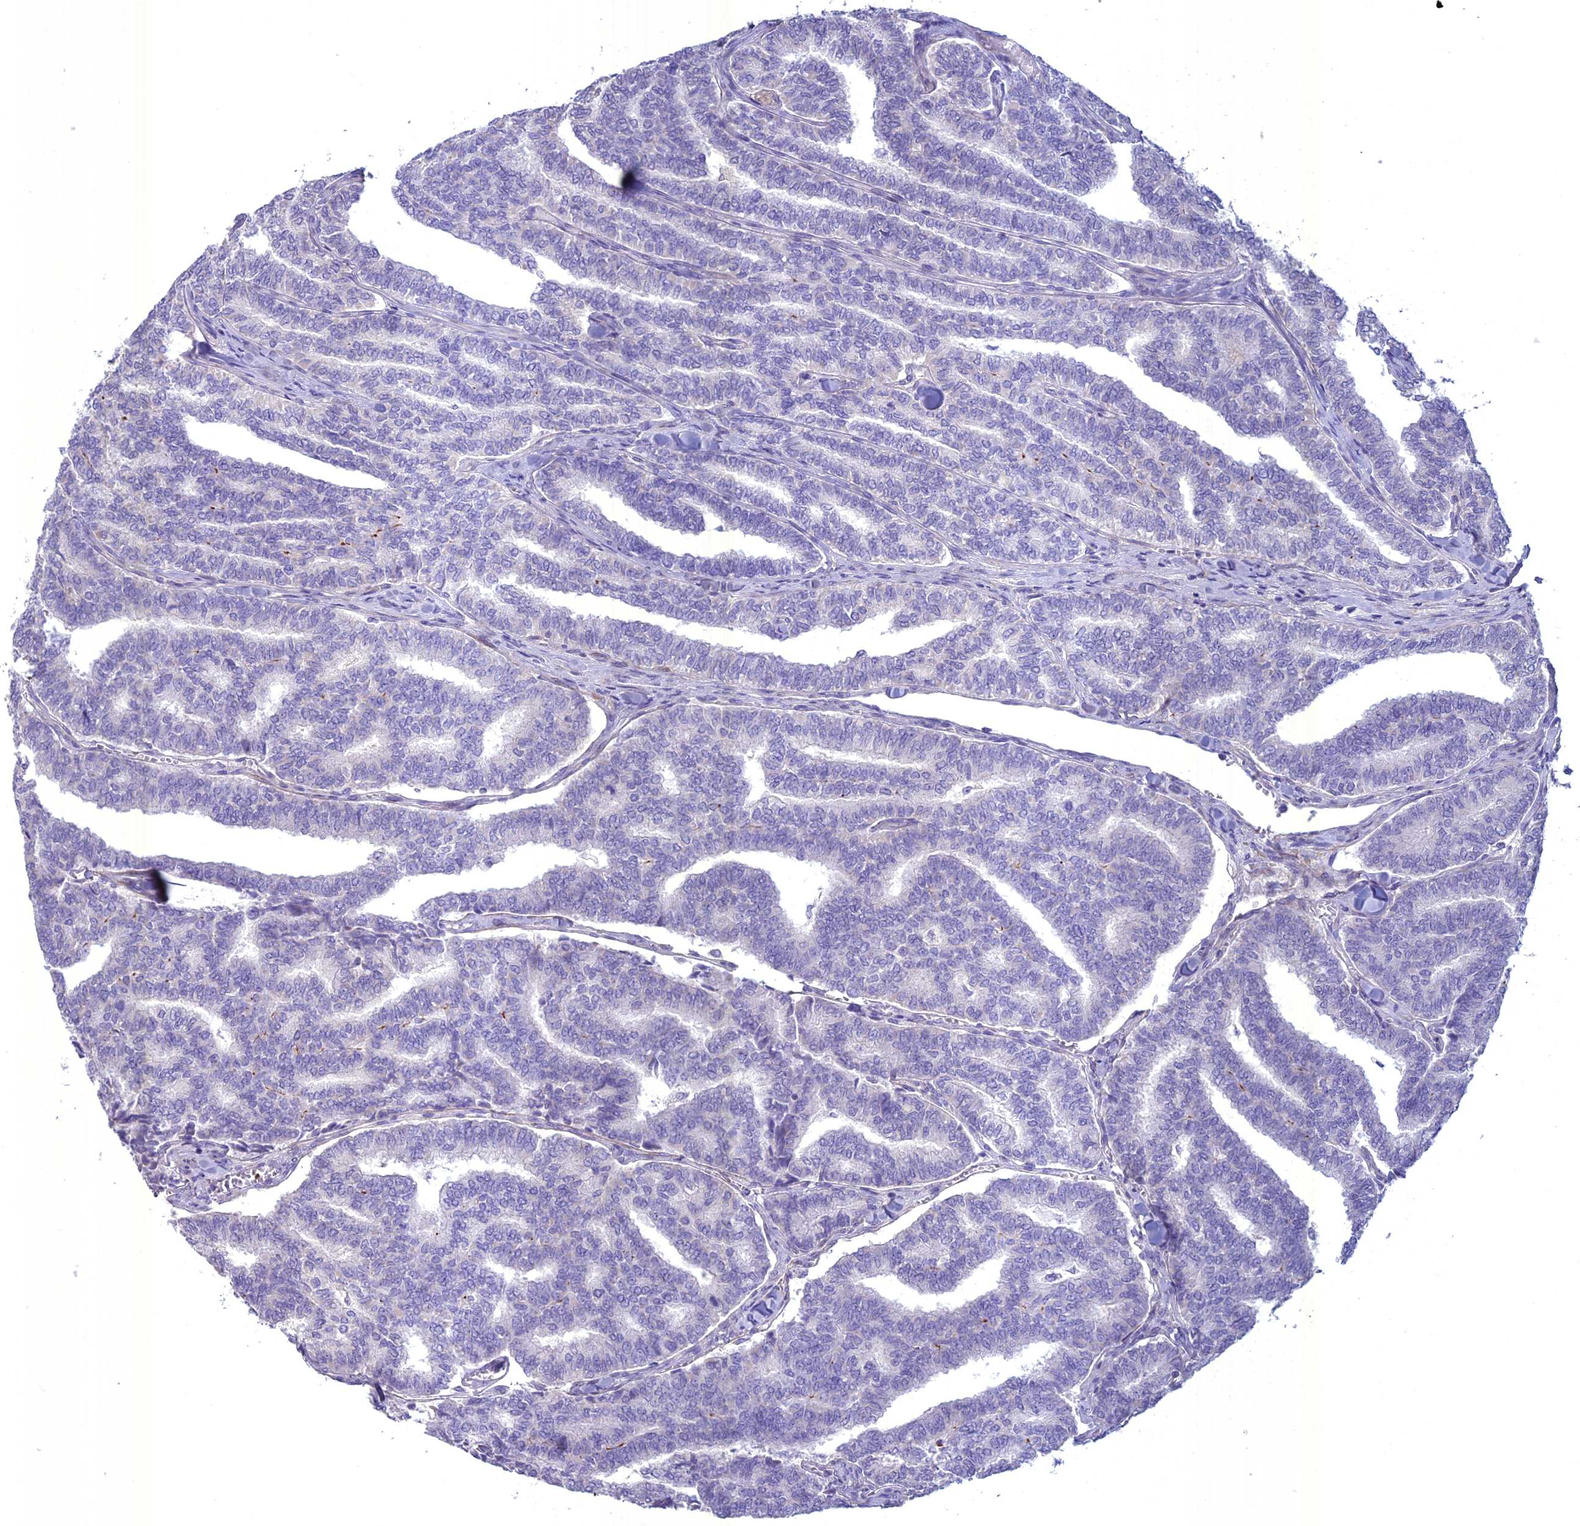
{"staining": {"intensity": "negative", "quantity": "none", "location": "none"}, "tissue": "thyroid cancer", "cell_type": "Tumor cells", "image_type": "cancer", "snomed": [{"axis": "morphology", "description": "Papillary adenocarcinoma, NOS"}, {"axis": "topography", "description": "Thyroid gland"}], "caption": "Thyroid papillary adenocarcinoma stained for a protein using immunohistochemistry shows no staining tumor cells.", "gene": "SPHKAP", "patient": {"sex": "female", "age": 35}}